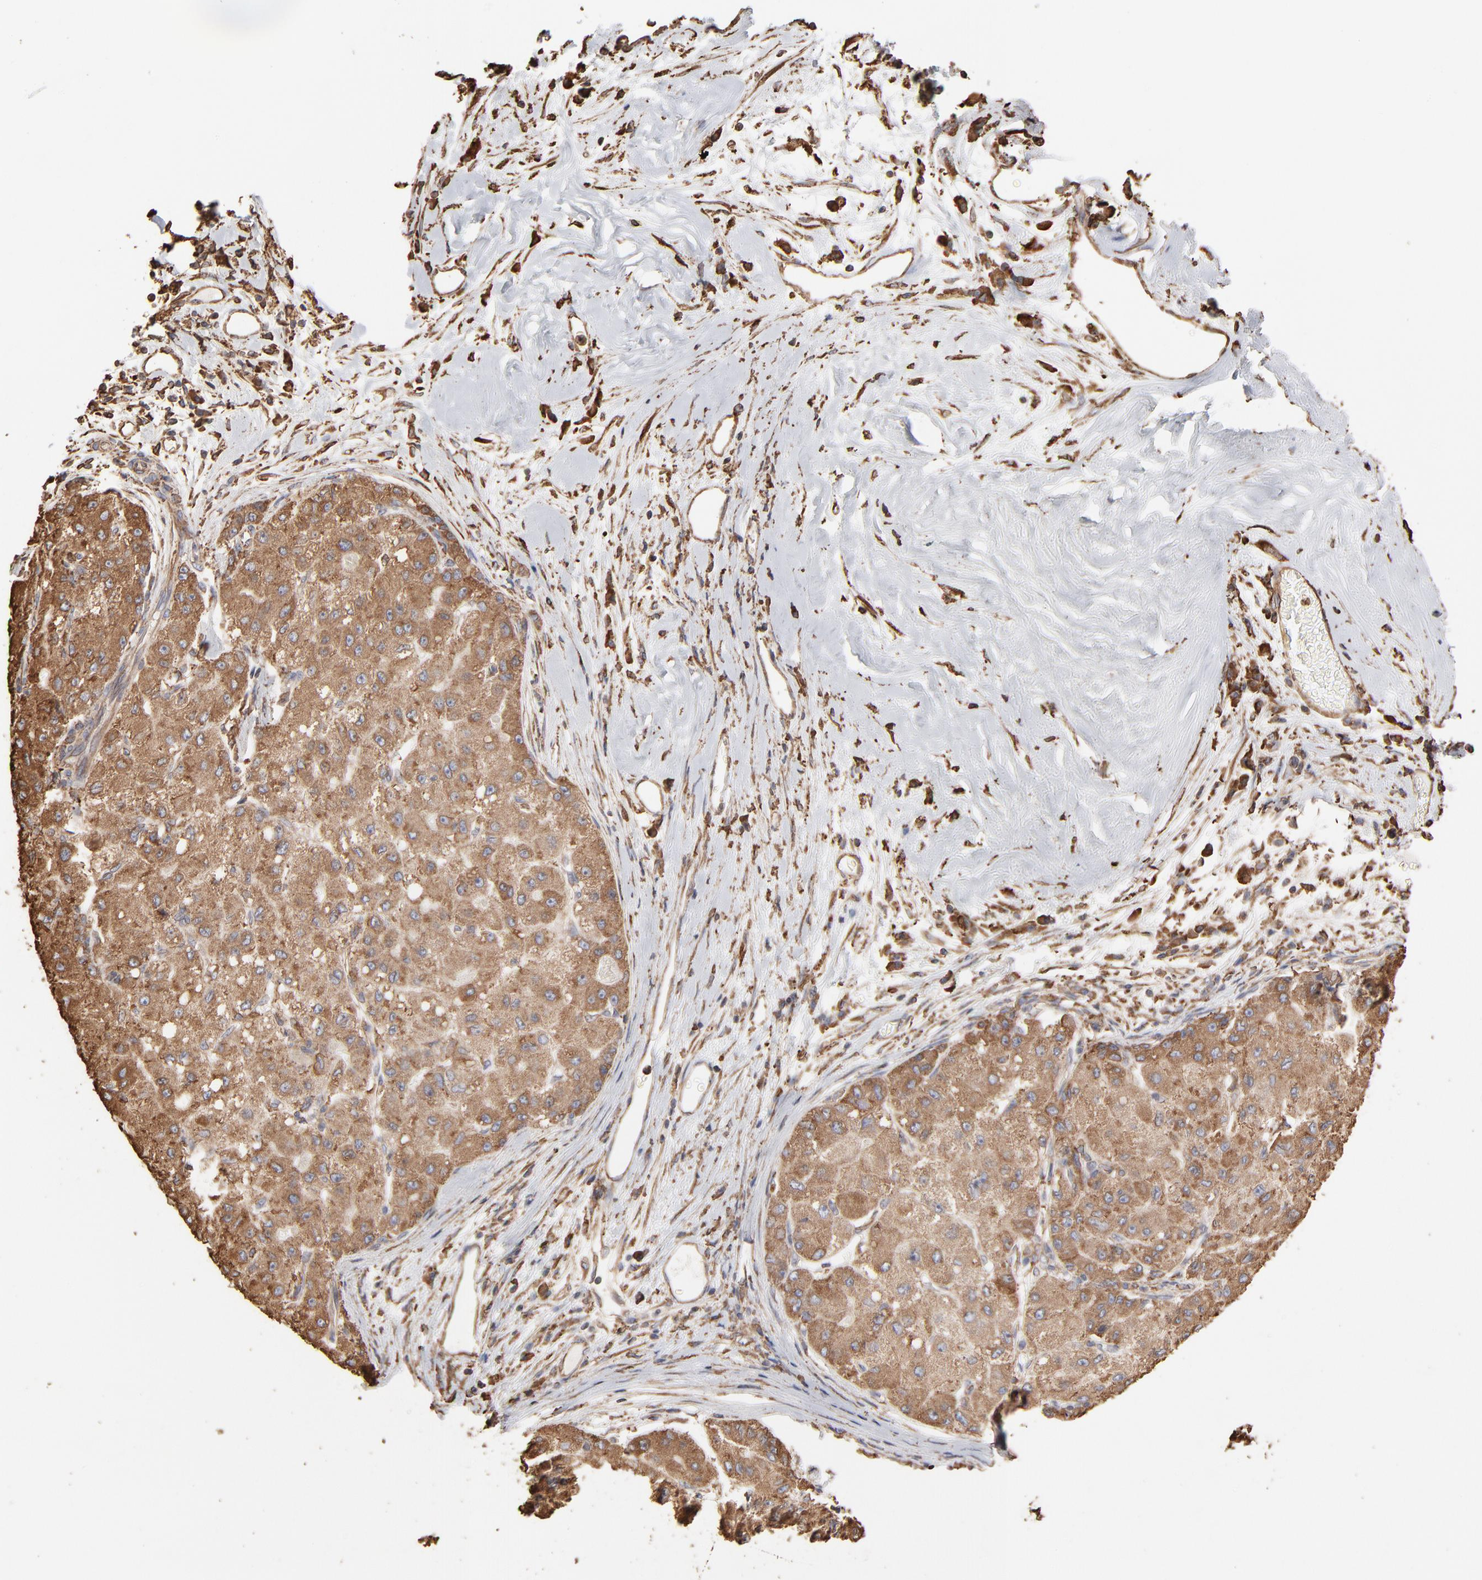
{"staining": {"intensity": "moderate", "quantity": ">75%", "location": "cytoplasmic/membranous"}, "tissue": "liver cancer", "cell_type": "Tumor cells", "image_type": "cancer", "snomed": [{"axis": "morphology", "description": "Carcinoma, Hepatocellular, NOS"}, {"axis": "topography", "description": "Liver"}], "caption": "A high-resolution histopathology image shows IHC staining of hepatocellular carcinoma (liver), which reveals moderate cytoplasmic/membranous staining in about >75% of tumor cells.", "gene": "PDIA3", "patient": {"sex": "male", "age": 80}}